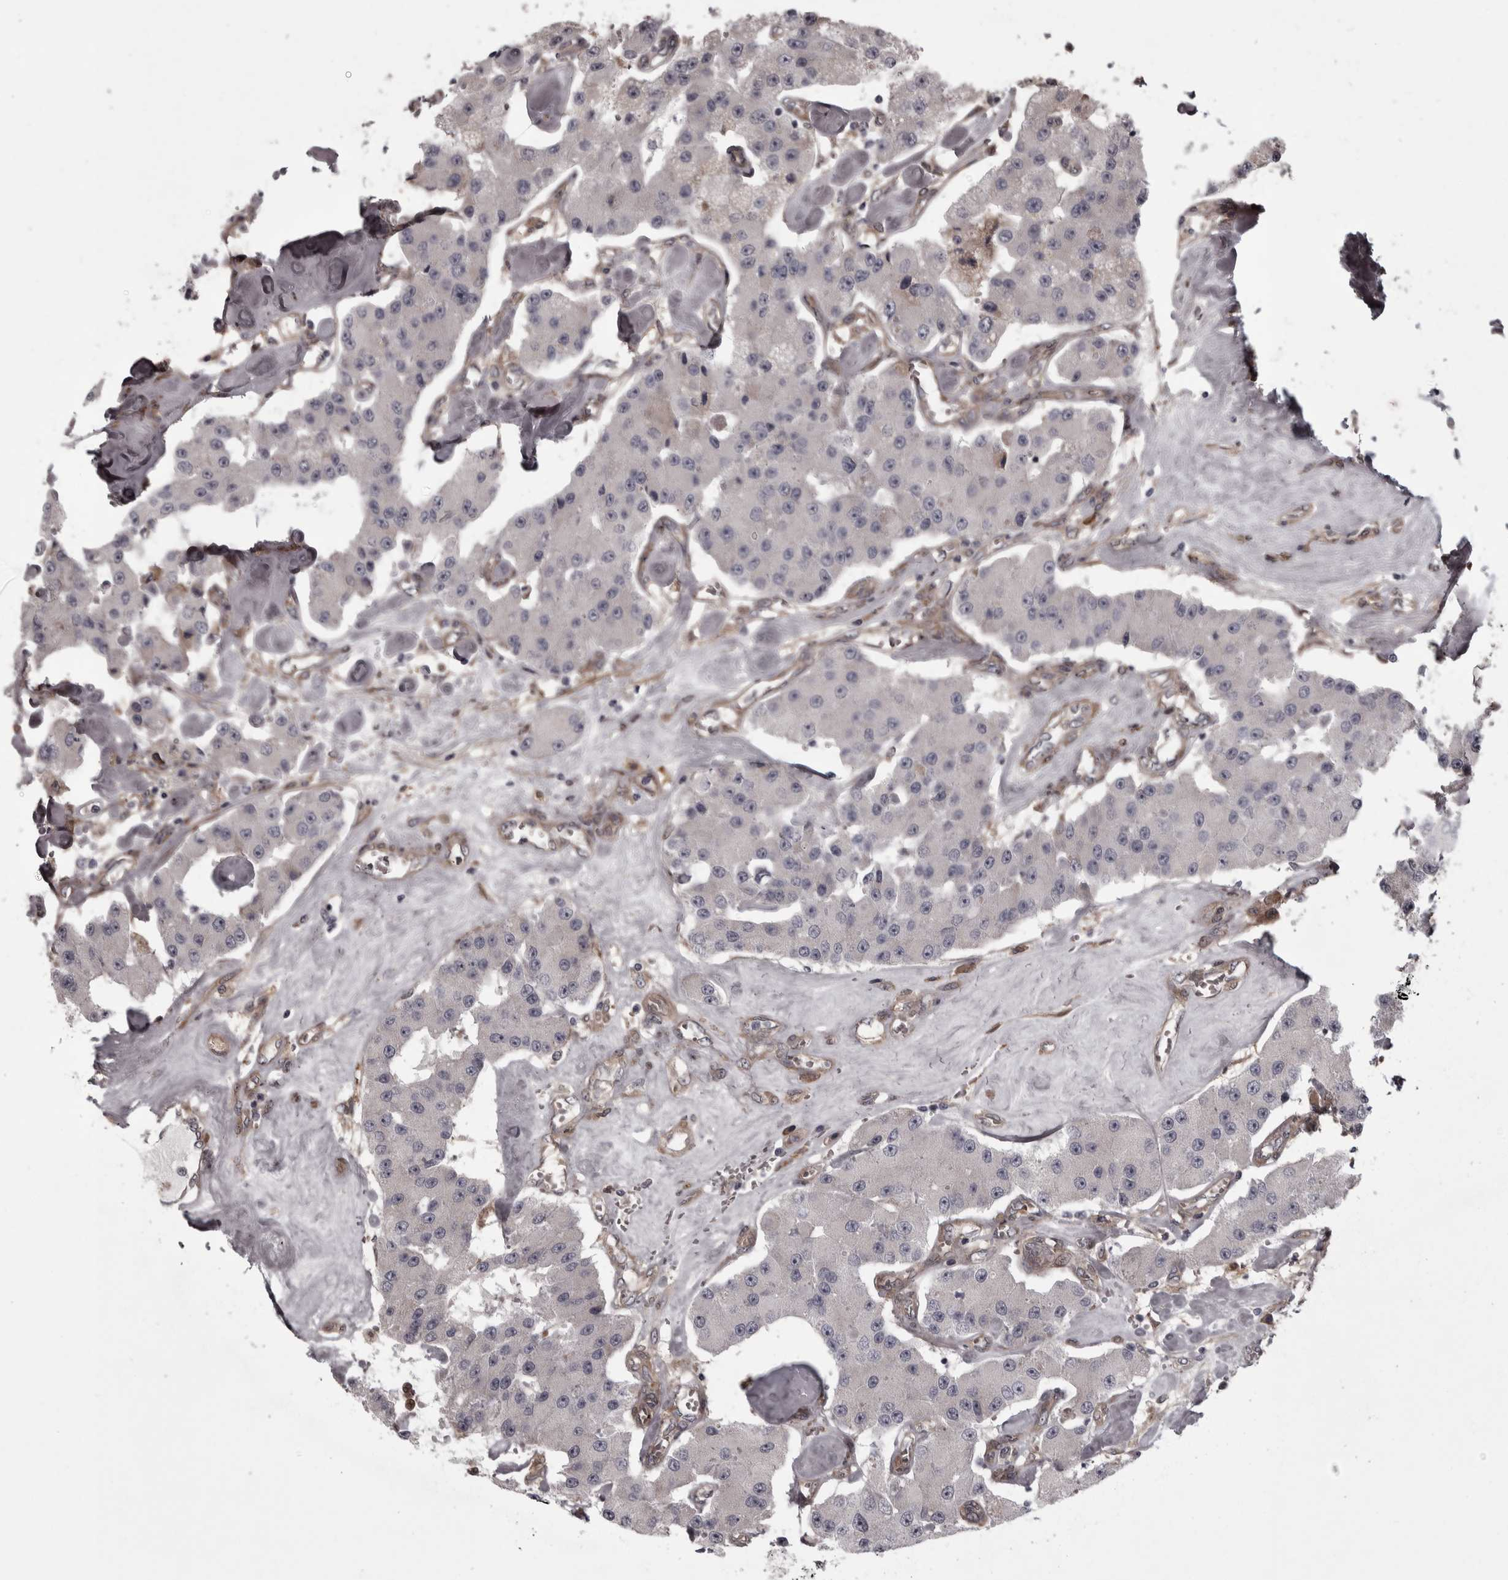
{"staining": {"intensity": "negative", "quantity": "none", "location": "none"}, "tissue": "carcinoid", "cell_type": "Tumor cells", "image_type": "cancer", "snomed": [{"axis": "morphology", "description": "Carcinoid, malignant, NOS"}, {"axis": "topography", "description": "Pancreas"}], "caption": "Tumor cells show no significant staining in carcinoid.", "gene": "RSU1", "patient": {"sex": "male", "age": 41}}